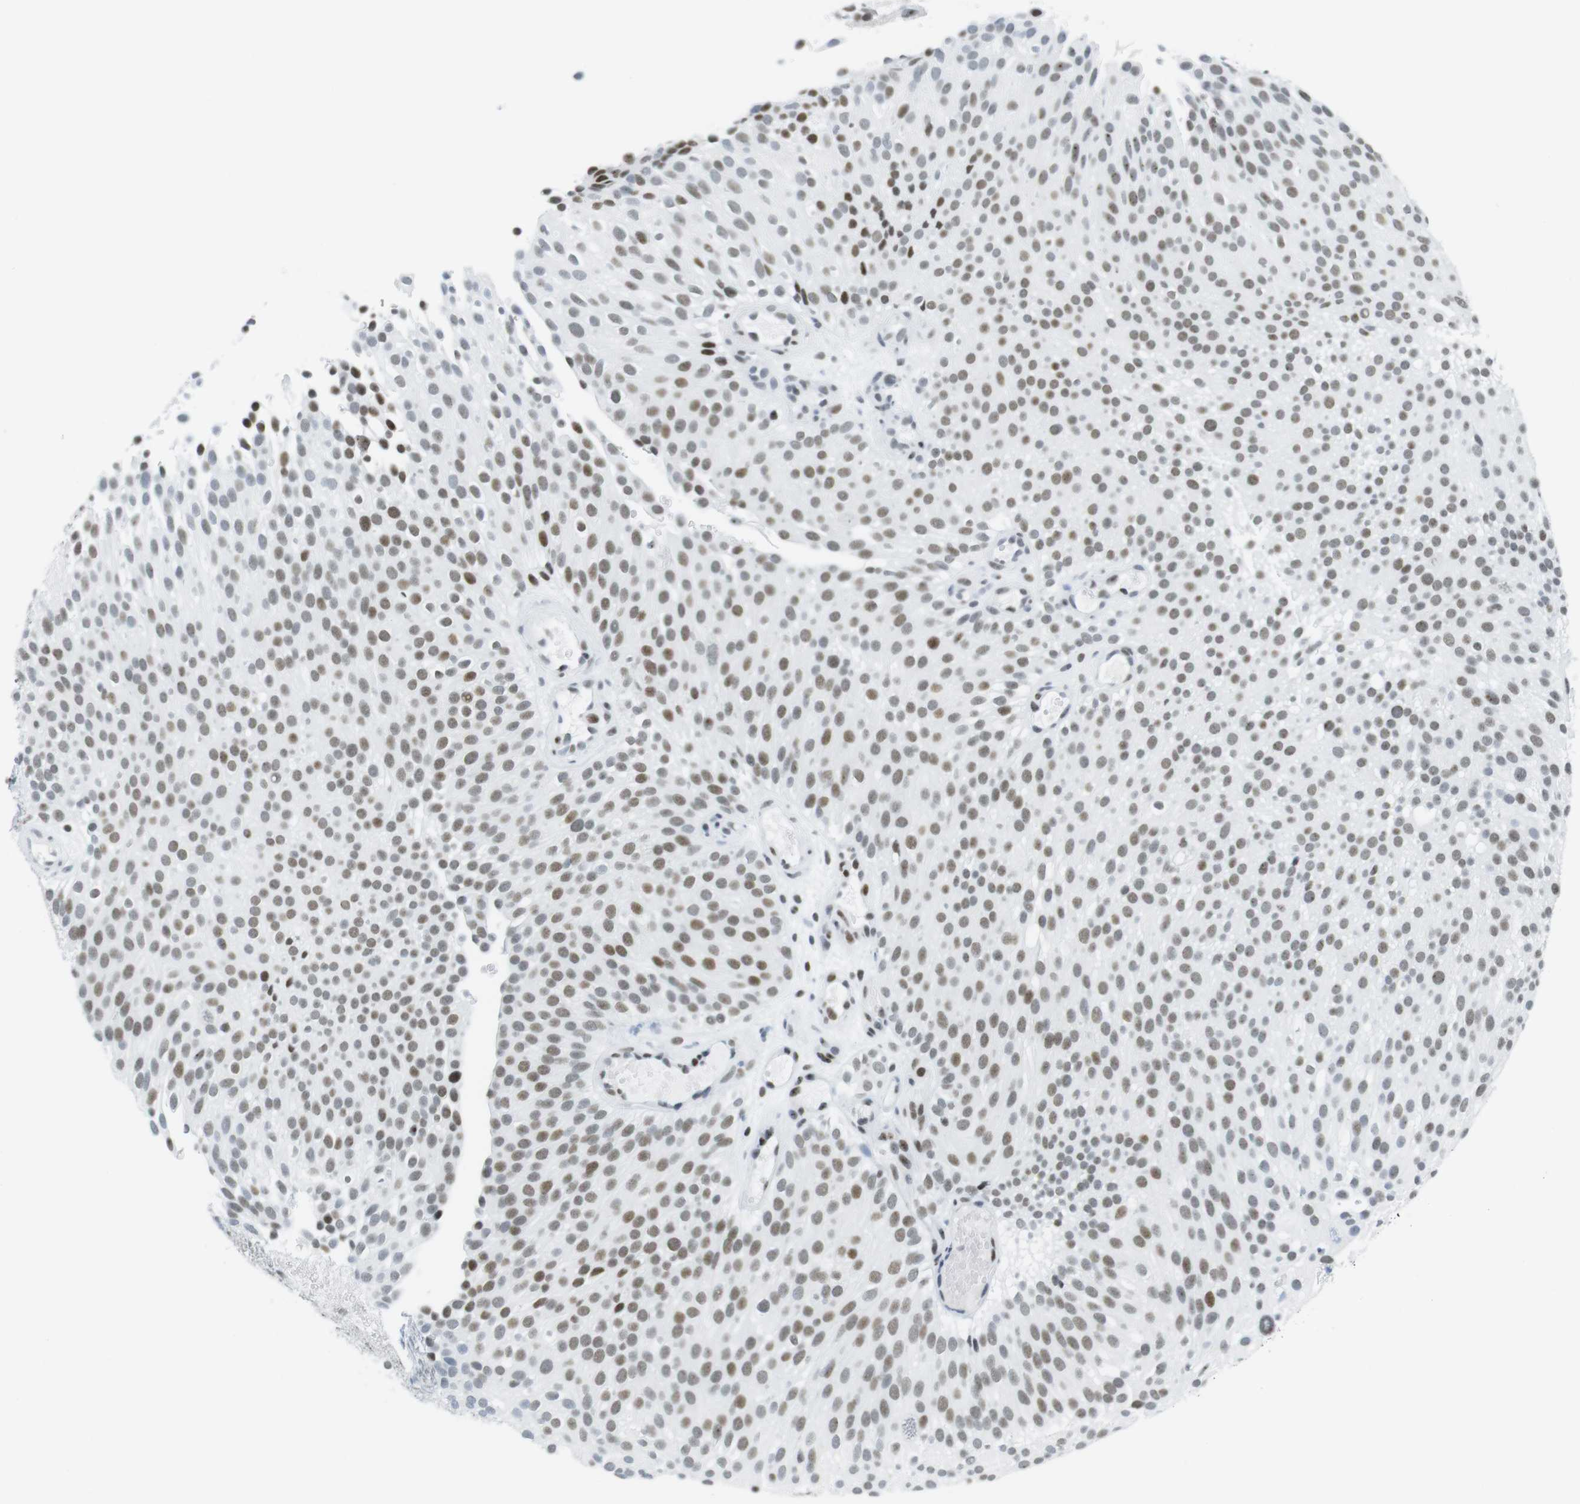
{"staining": {"intensity": "moderate", "quantity": ">75%", "location": "nuclear"}, "tissue": "urothelial cancer", "cell_type": "Tumor cells", "image_type": "cancer", "snomed": [{"axis": "morphology", "description": "Urothelial carcinoma, Low grade"}, {"axis": "topography", "description": "Urinary bladder"}], "caption": "IHC (DAB (3,3'-diaminobenzidine)) staining of human low-grade urothelial carcinoma shows moderate nuclear protein staining in about >75% of tumor cells. (brown staining indicates protein expression, while blue staining denotes nuclei).", "gene": "NIFK", "patient": {"sex": "male", "age": 78}}